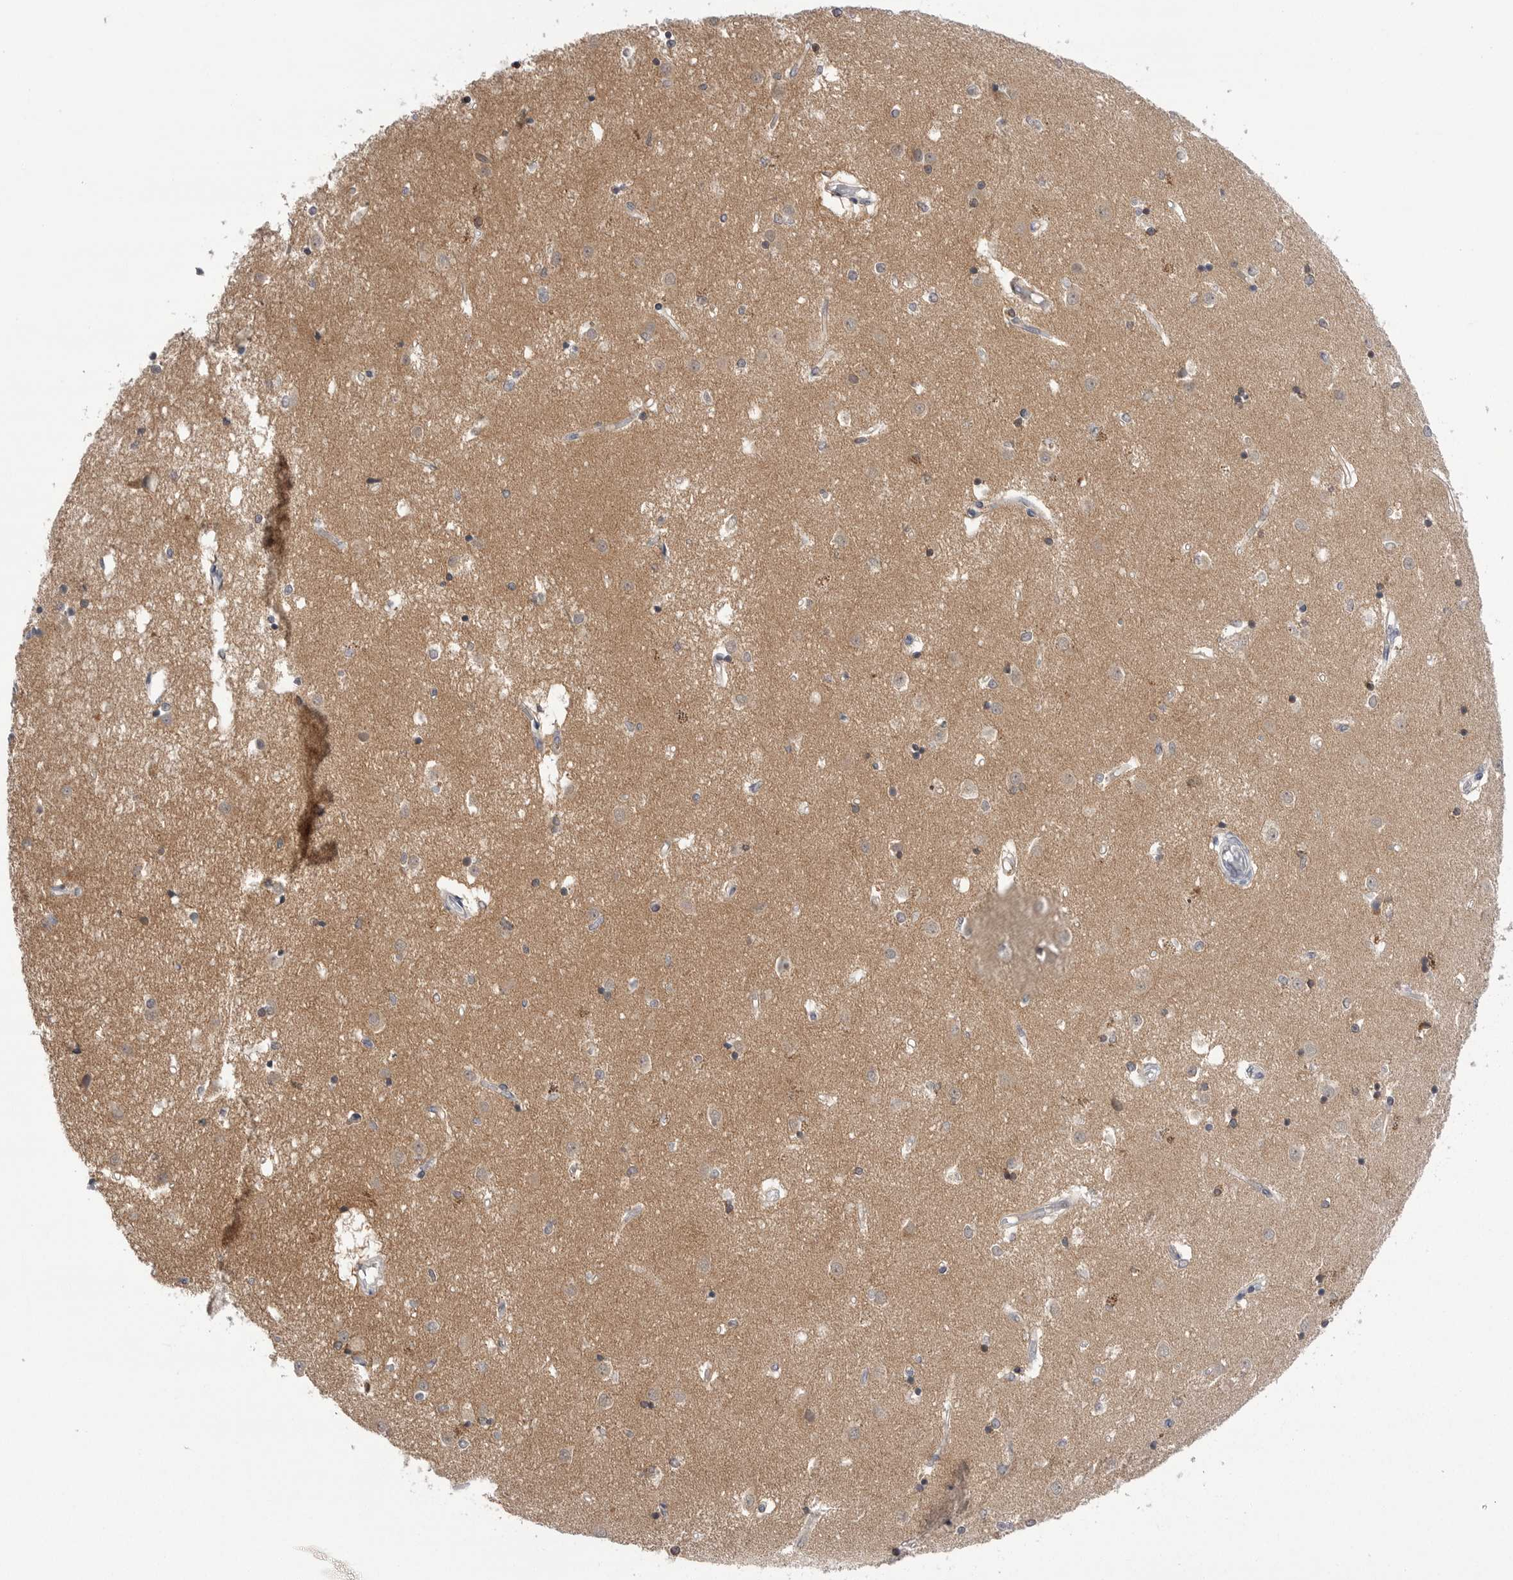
{"staining": {"intensity": "moderate", "quantity": "25%-75%", "location": "cytoplasmic/membranous"}, "tissue": "caudate", "cell_type": "Glial cells", "image_type": "normal", "snomed": [{"axis": "morphology", "description": "Normal tissue, NOS"}, {"axis": "topography", "description": "Lateral ventricle wall"}], "caption": "Immunohistochemical staining of benign caudate reveals medium levels of moderate cytoplasmic/membranous expression in about 25%-75% of glial cells.", "gene": "DLGAP3", "patient": {"sex": "male", "age": 45}}